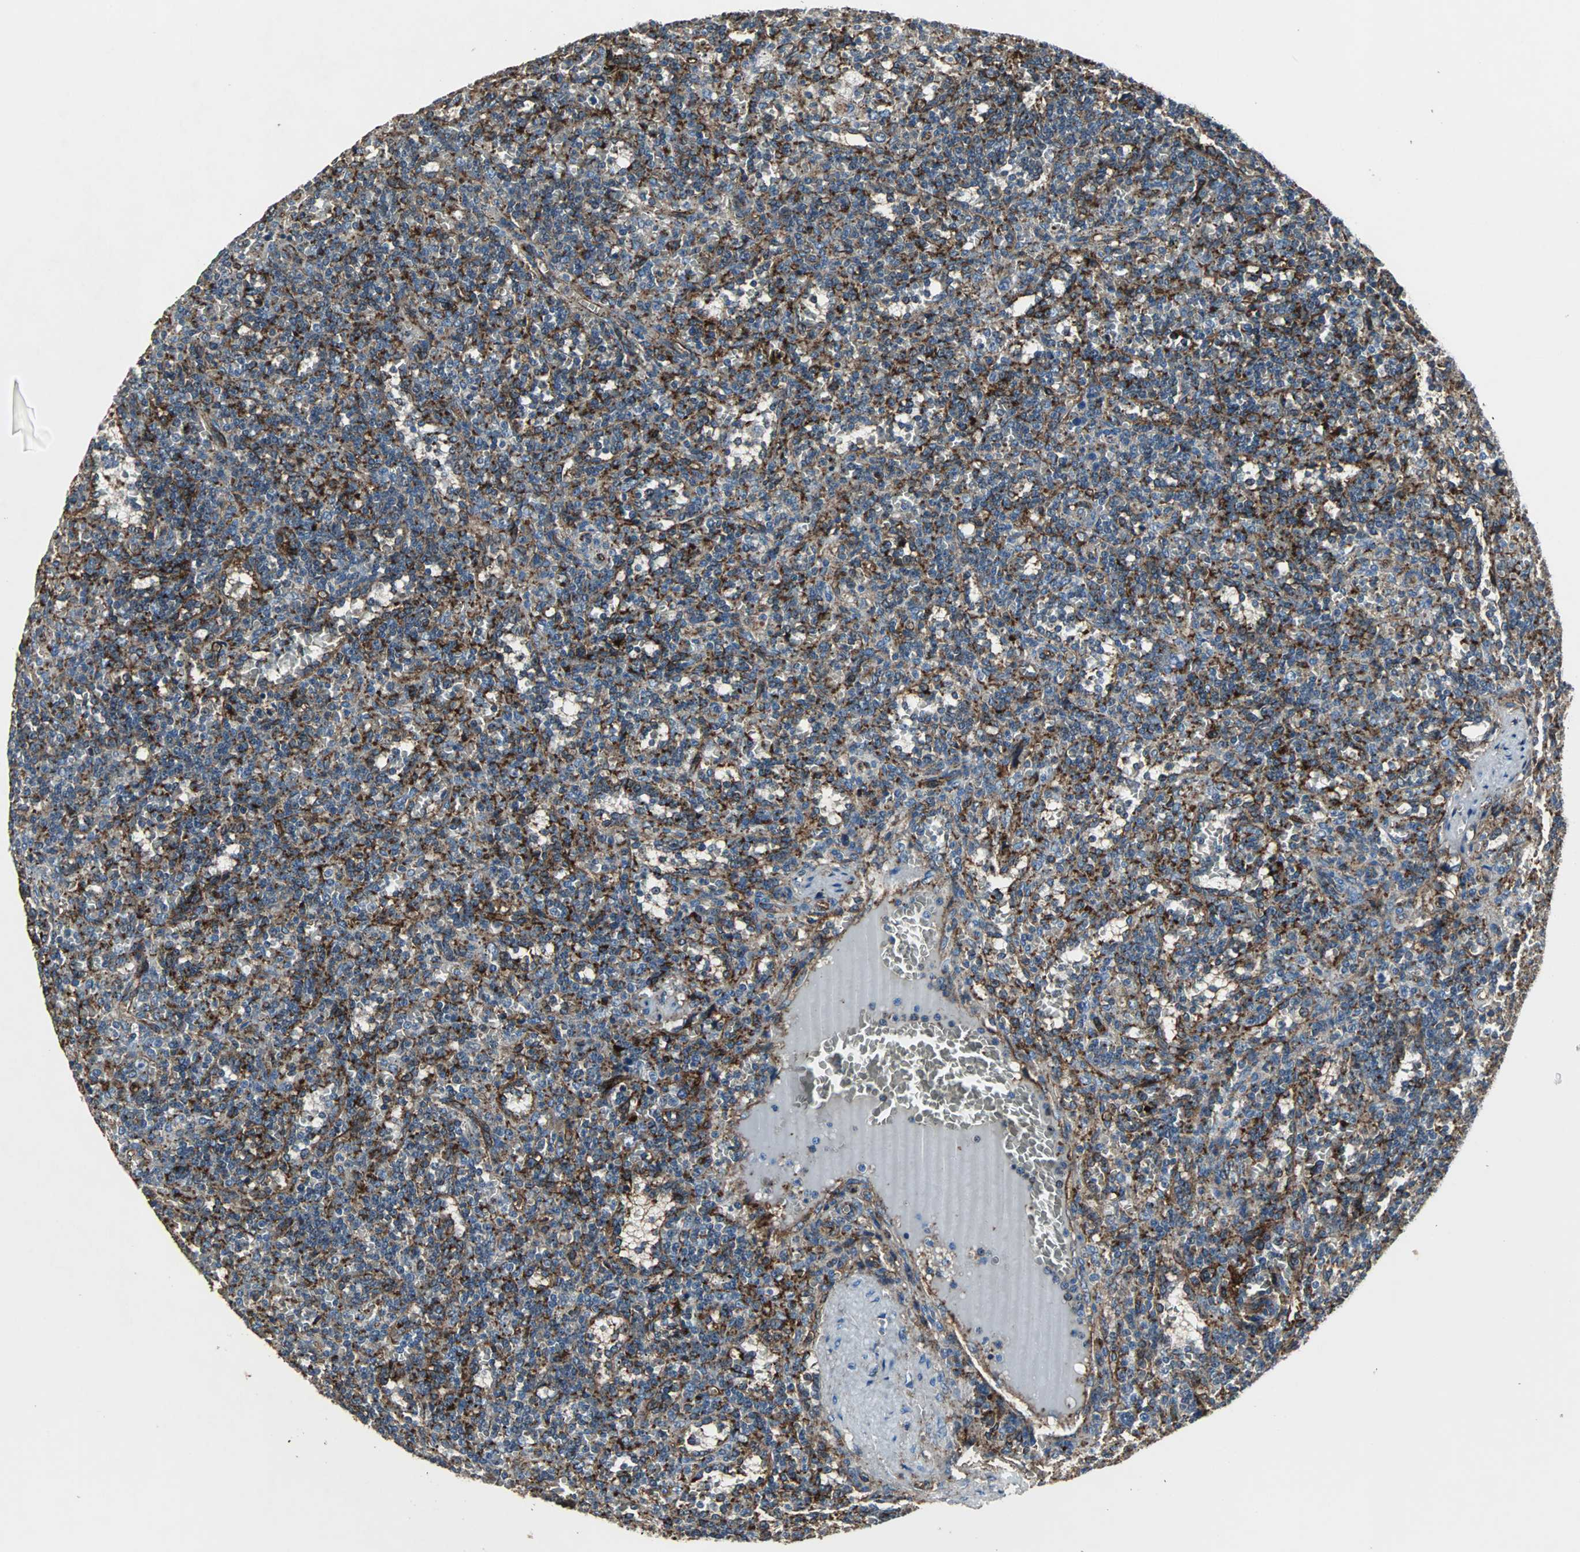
{"staining": {"intensity": "moderate", "quantity": "25%-75%", "location": "cytoplasmic/membranous"}, "tissue": "lymphoma", "cell_type": "Tumor cells", "image_type": "cancer", "snomed": [{"axis": "morphology", "description": "Malignant lymphoma, non-Hodgkin's type, Low grade"}, {"axis": "topography", "description": "Spleen"}], "caption": "The histopathology image displays immunohistochemical staining of low-grade malignant lymphoma, non-Hodgkin's type. There is moderate cytoplasmic/membranous staining is appreciated in about 25%-75% of tumor cells. (Brightfield microscopy of DAB IHC at high magnification).", "gene": "F11R", "patient": {"sex": "male", "age": 73}}